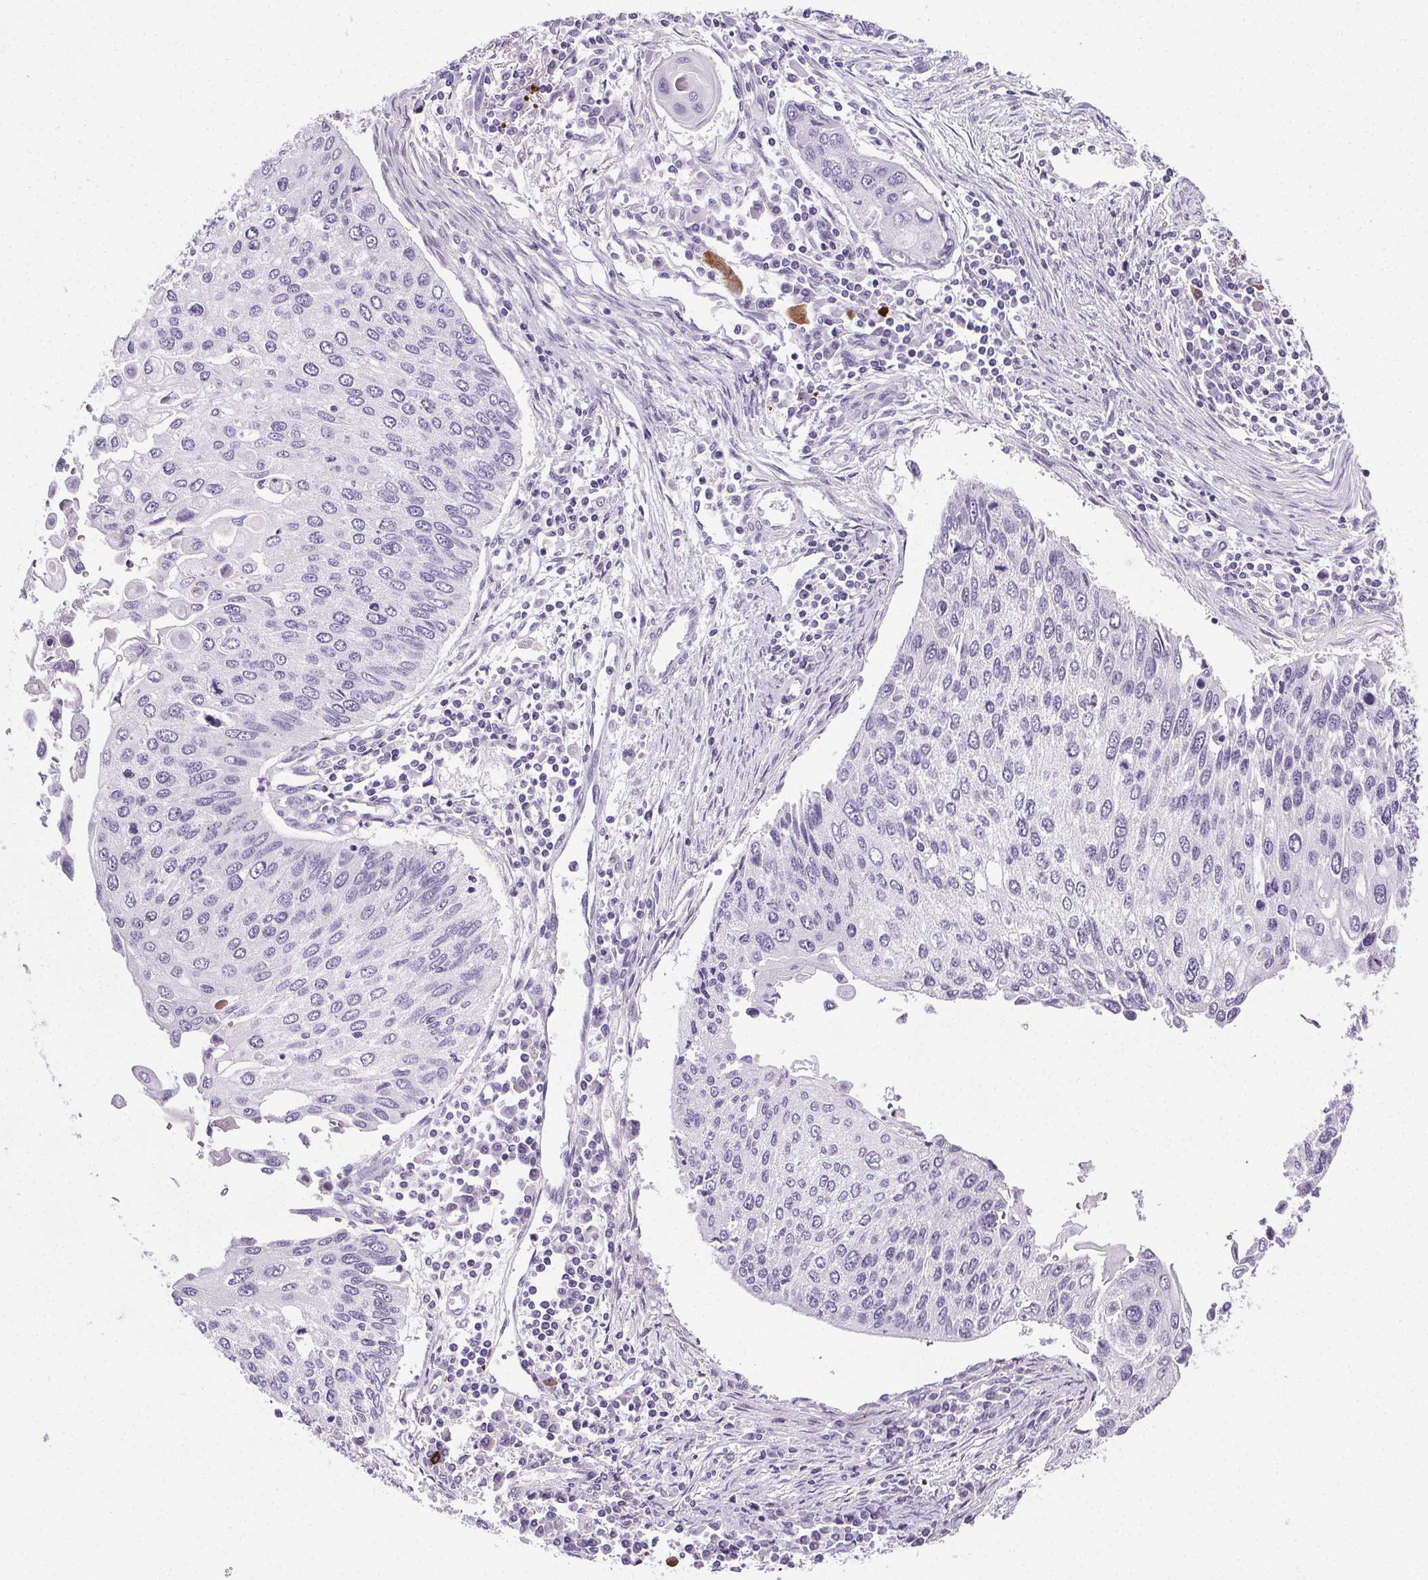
{"staining": {"intensity": "negative", "quantity": "none", "location": "none"}, "tissue": "lung cancer", "cell_type": "Tumor cells", "image_type": "cancer", "snomed": [{"axis": "morphology", "description": "Squamous cell carcinoma, NOS"}, {"axis": "morphology", "description": "Squamous cell carcinoma, metastatic, NOS"}, {"axis": "topography", "description": "Lung"}], "caption": "Immunohistochemistry (IHC) of metastatic squamous cell carcinoma (lung) exhibits no staining in tumor cells. Brightfield microscopy of IHC stained with DAB (3,3'-diaminobenzidine) (brown) and hematoxylin (blue), captured at high magnification.", "gene": "ELAVL2", "patient": {"sex": "male", "age": 63}}